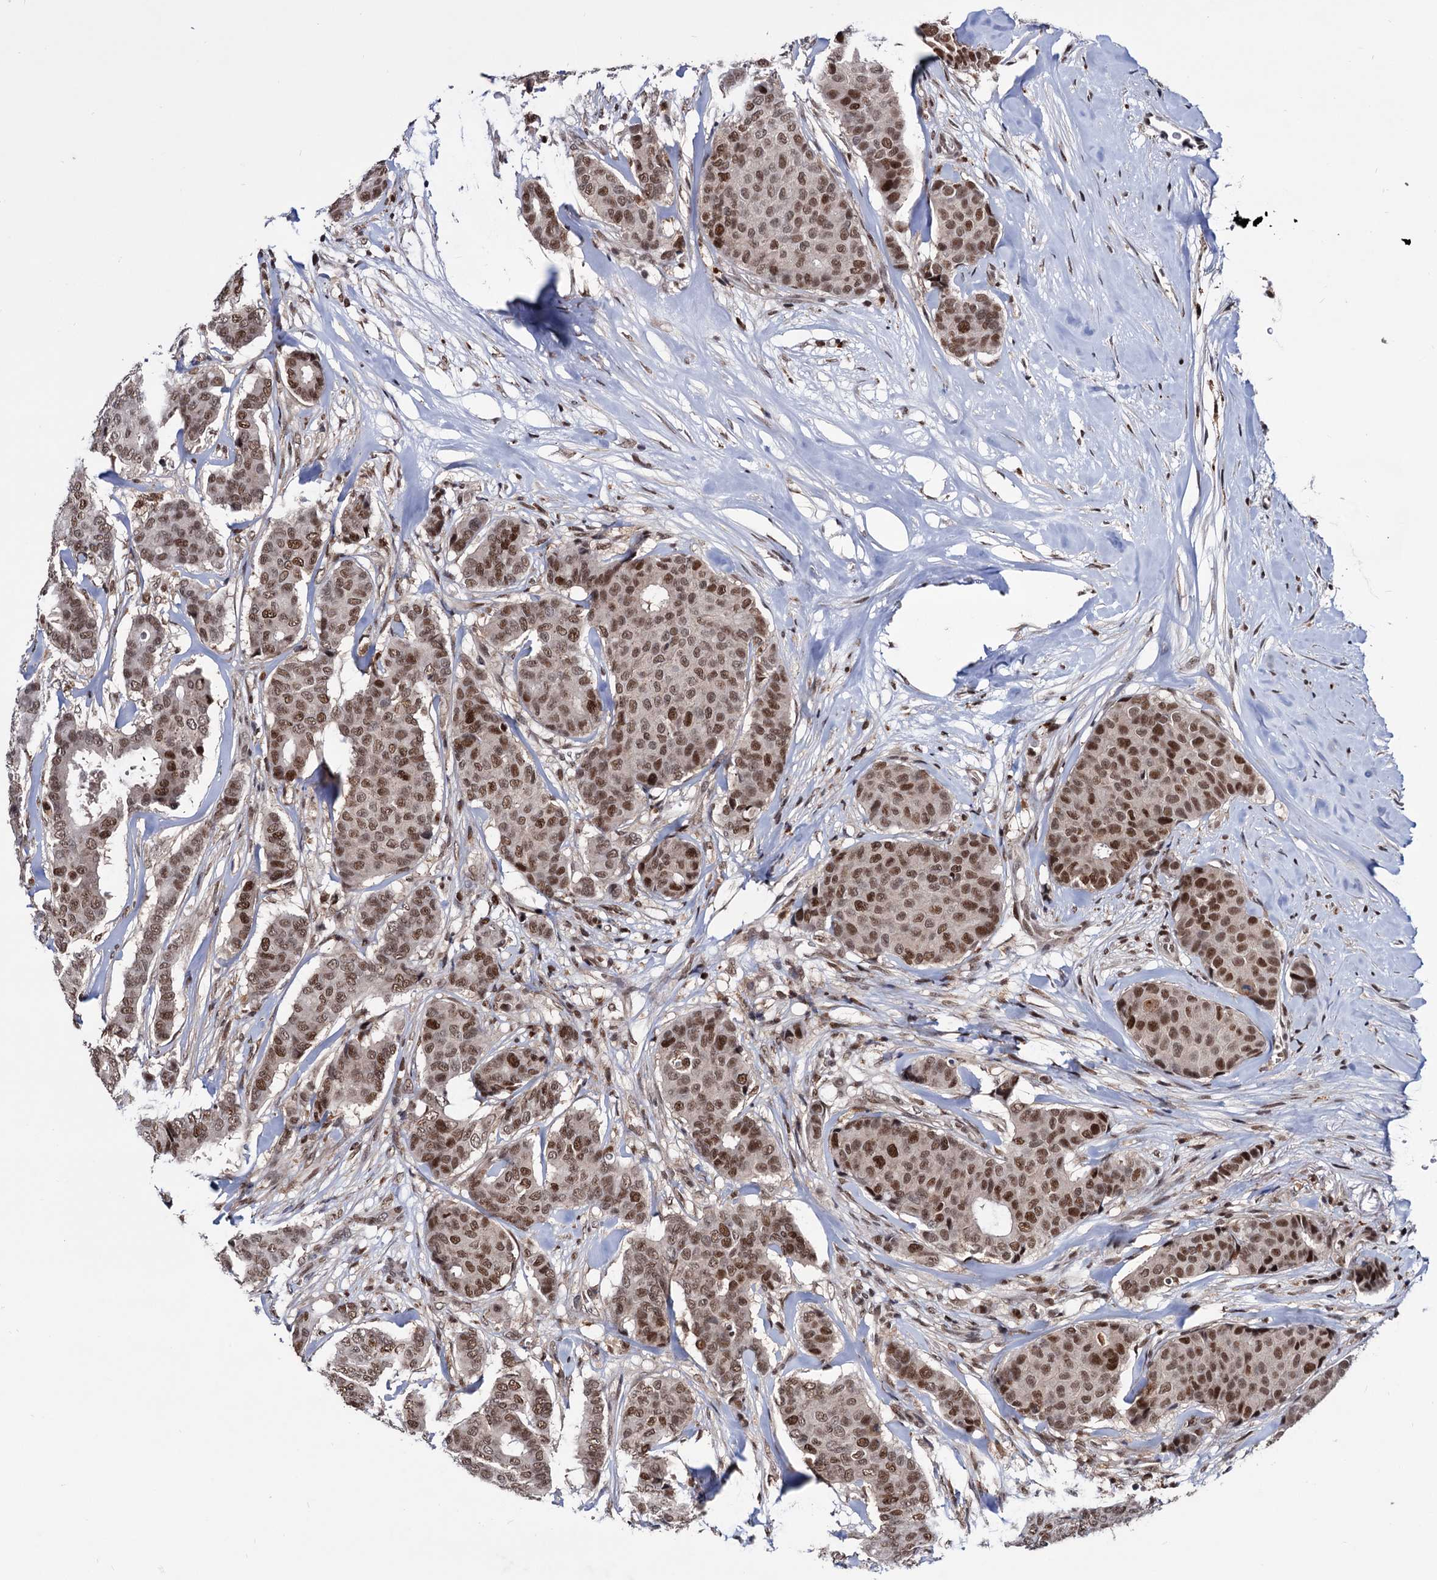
{"staining": {"intensity": "moderate", "quantity": ">75%", "location": "nuclear"}, "tissue": "breast cancer", "cell_type": "Tumor cells", "image_type": "cancer", "snomed": [{"axis": "morphology", "description": "Duct carcinoma"}, {"axis": "topography", "description": "Breast"}], "caption": "Moderate nuclear protein positivity is present in approximately >75% of tumor cells in breast cancer.", "gene": "RNASEH2B", "patient": {"sex": "female", "age": 75}}